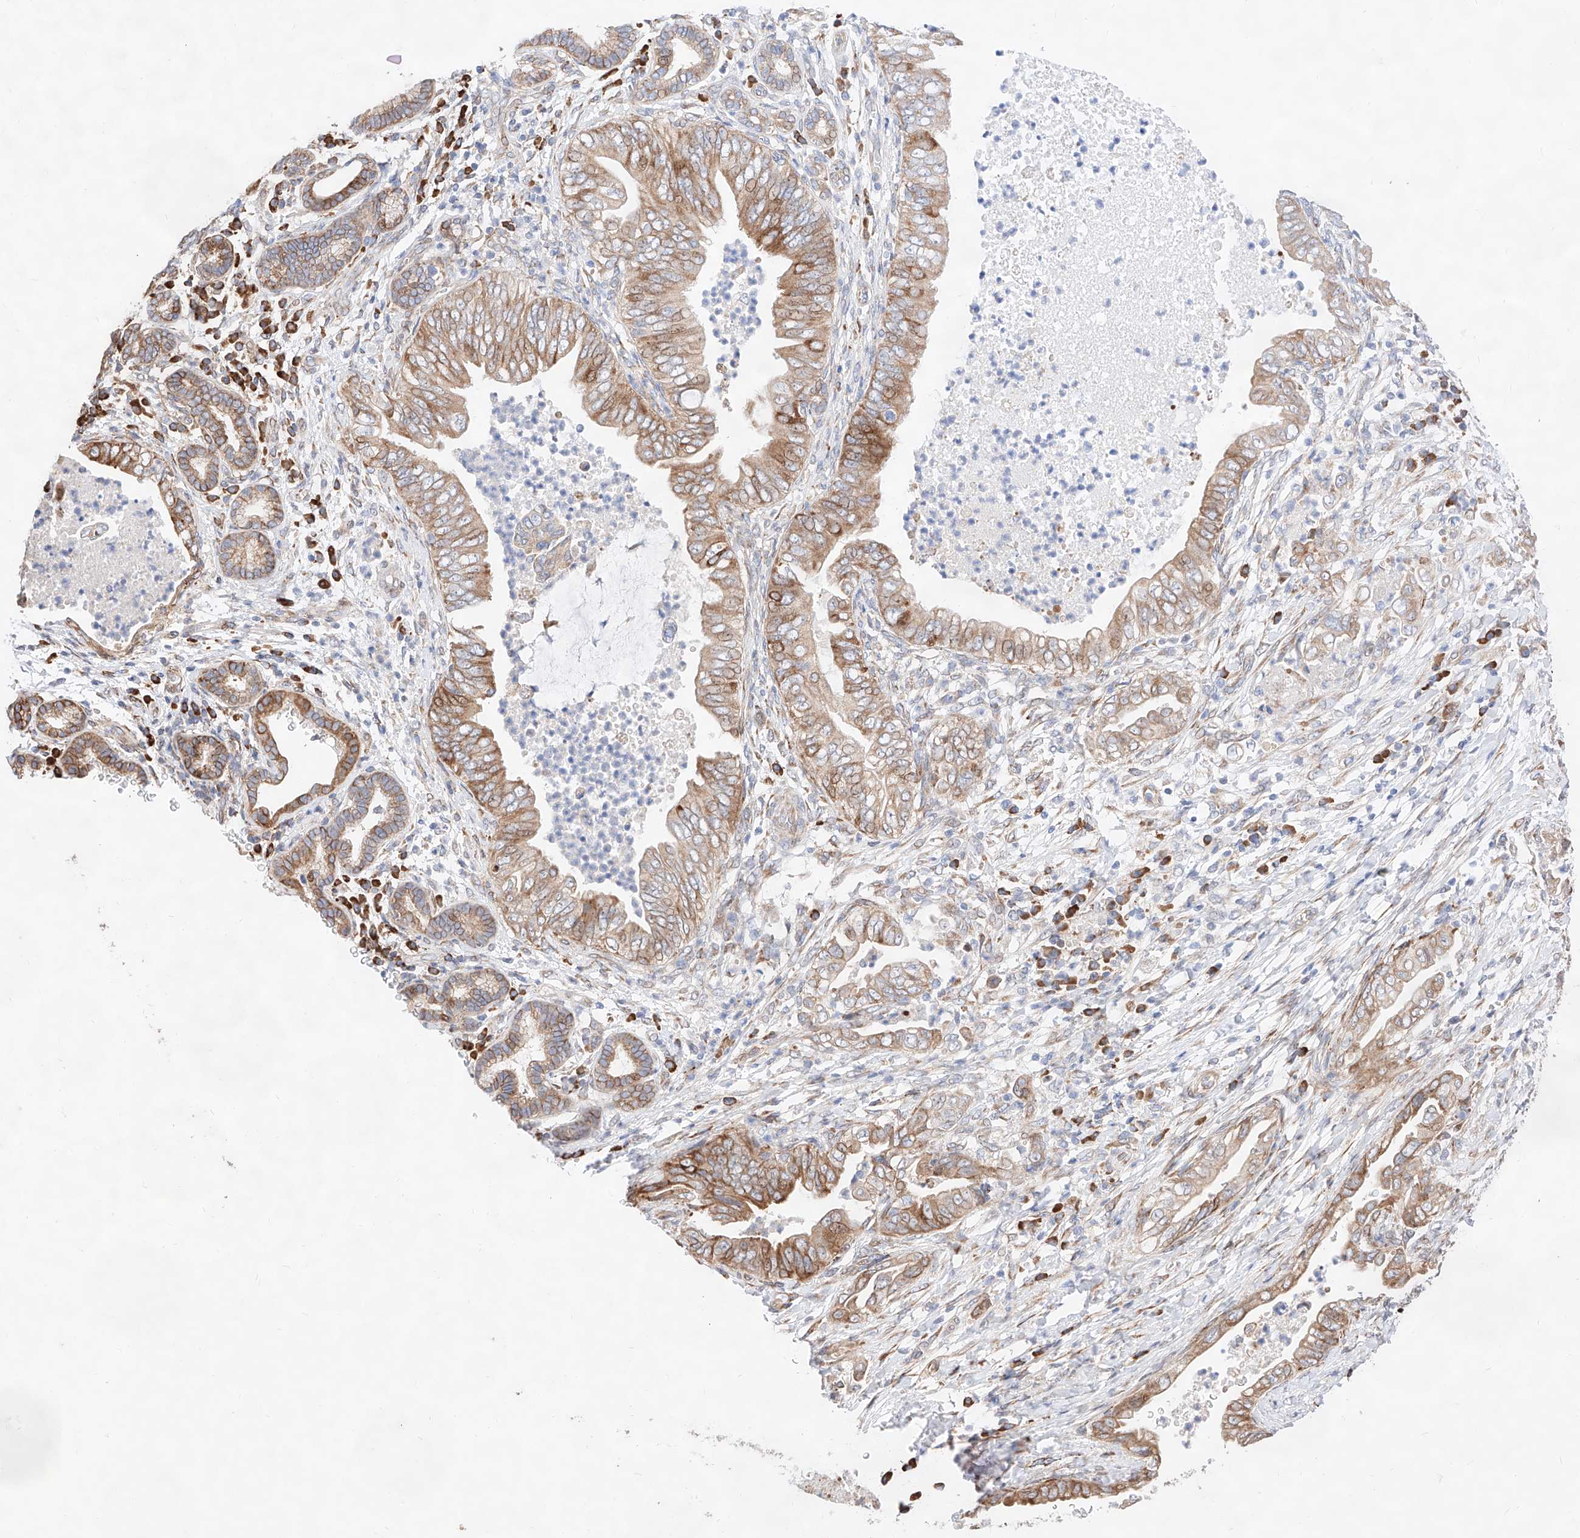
{"staining": {"intensity": "moderate", "quantity": ">75%", "location": "cytoplasmic/membranous"}, "tissue": "pancreatic cancer", "cell_type": "Tumor cells", "image_type": "cancer", "snomed": [{"axis": "morphology", "description": "Adenocarcinoma, NOS"}, {"axis": "topography", "description": "Pancreas"}], "caption": "Approximately >75% of tumor cells in pancreatic adenocarcinoma demonstrate moderate cytoplasmic/membranous protein expression as visualized by brown immunohistochemical staining.", "gene": "ATP9B", "patient": {"sex": "male", "age": 75}}